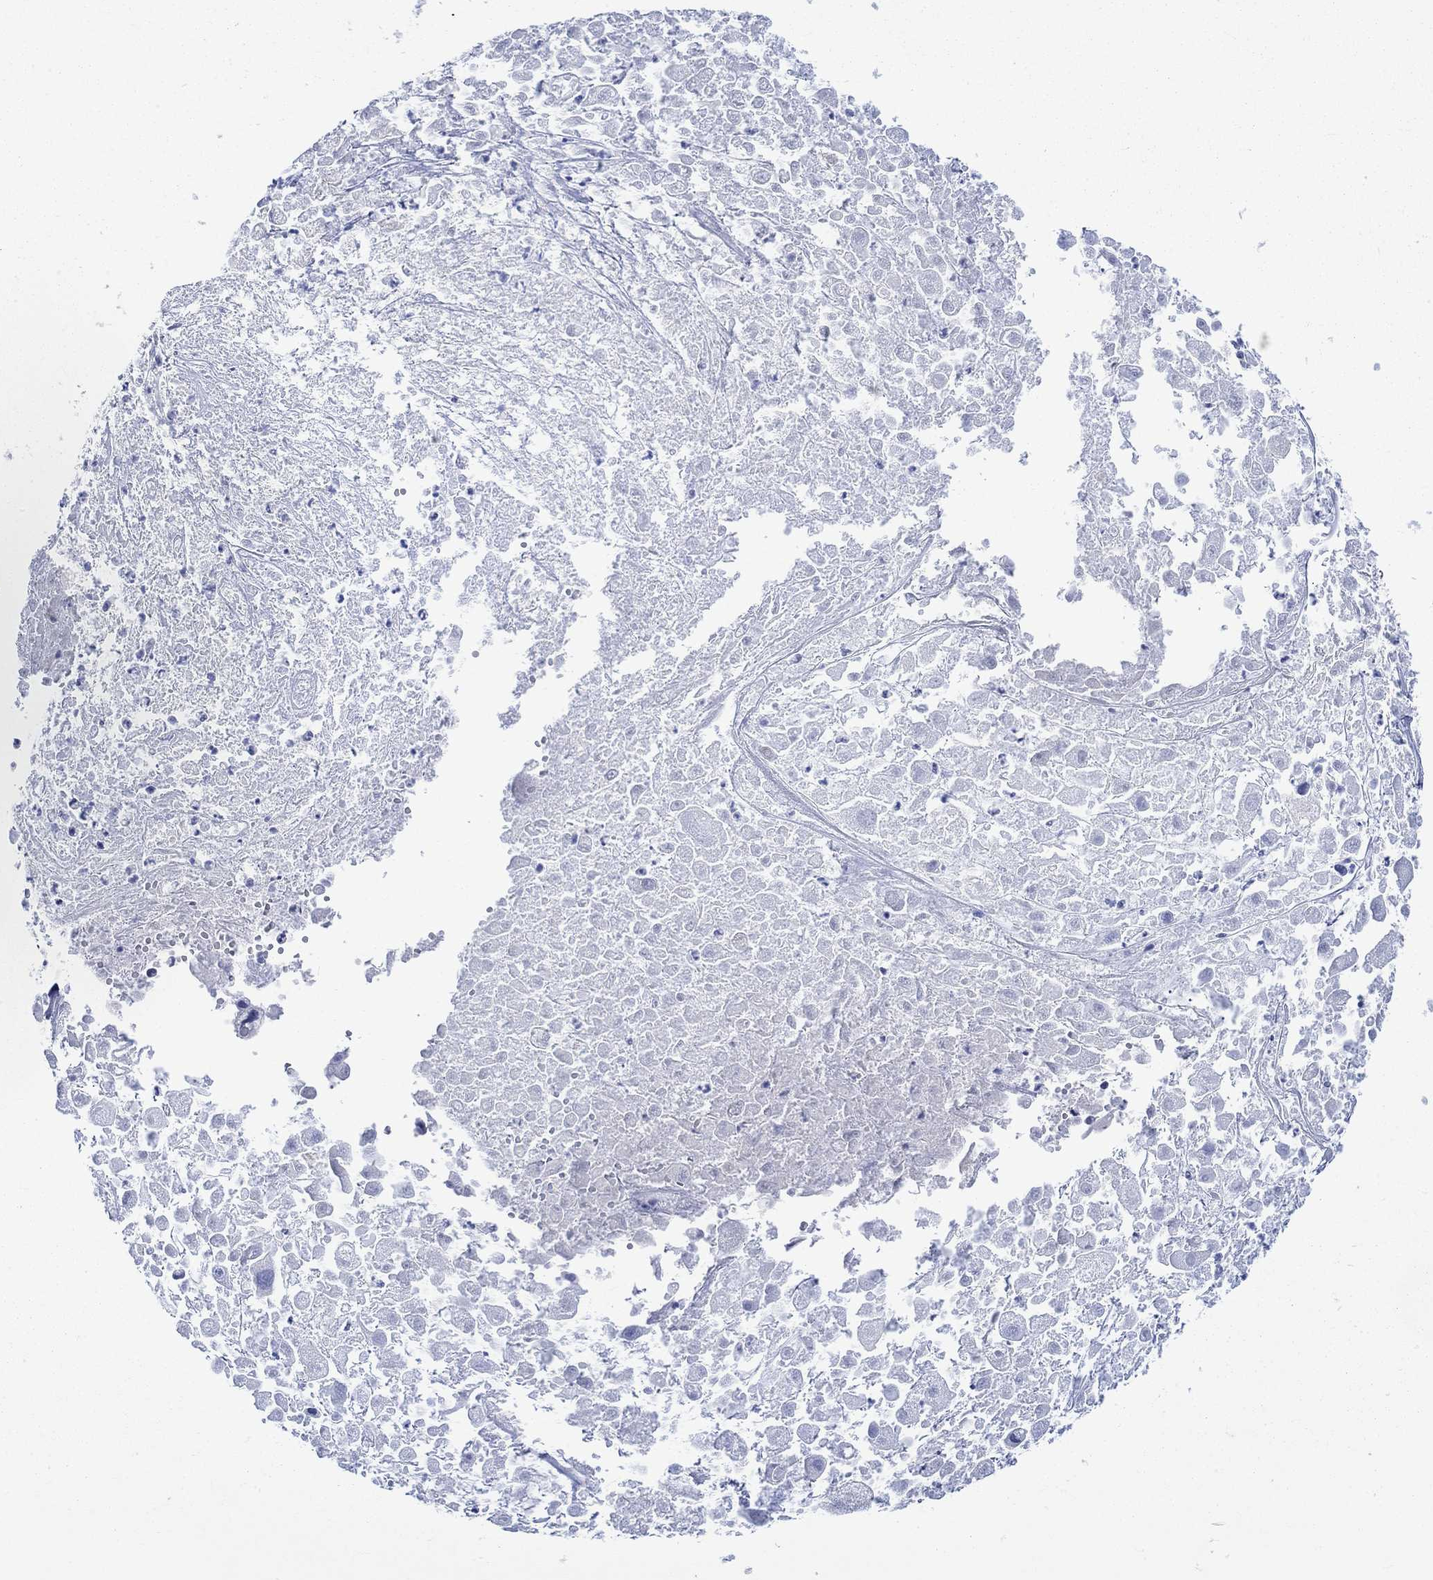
{"staining": {"intensity": "negative", "quantity": "none", "location": "none"}, "tissue": "melanoma", "cell_type": "Tumor cells", "image_type": "cancer", "snomed": [{"axis": "morphology", "description": "Malignant melanoma, Metastatic site"}, {"axis": "topography", "description": "Lymph node"}], "caption": "A histopathology image of melanoma stained for a protein exhibits no brown staining in tumor cells.", "gene": "CRYAB", "patient": {"sex": "male", "age": 50}}